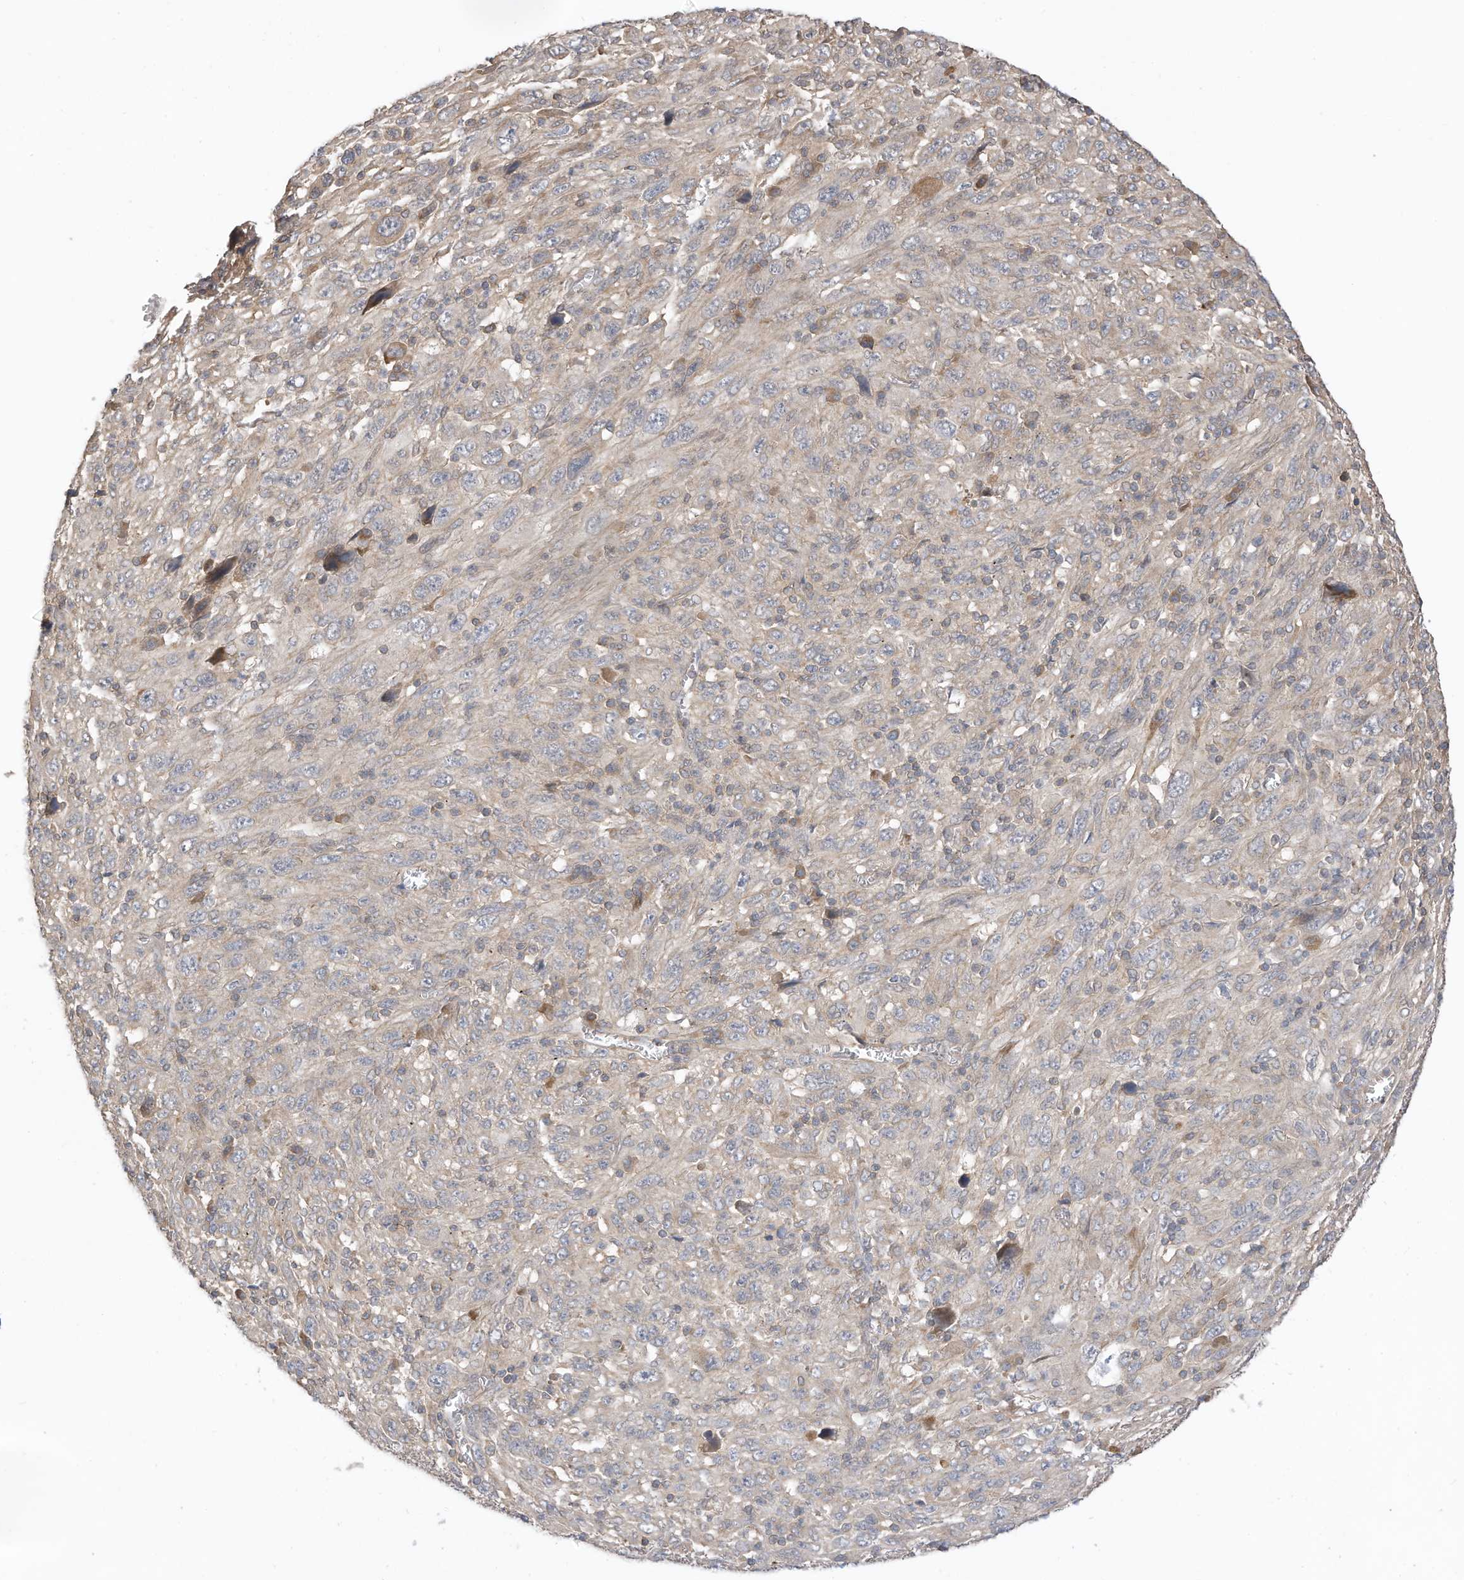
{"staining": {"intensity": "weak", "quantity": "<25%", "location": "cytoplasmic/membranous"}, "tissue": "melanoma", "cell_type": "Tumor cells", "image_type": "cancer", "snomed": [{"axis": "morphology", "description": "Malignant melanoma, Metastatic site"}, {"axis": "topography", "description": "Skin"}], "caption": "An image of human melanoma is negative for staining in tumor cells.", "gene": "REC8", "patient": {"sex": "female", "age": 56}}